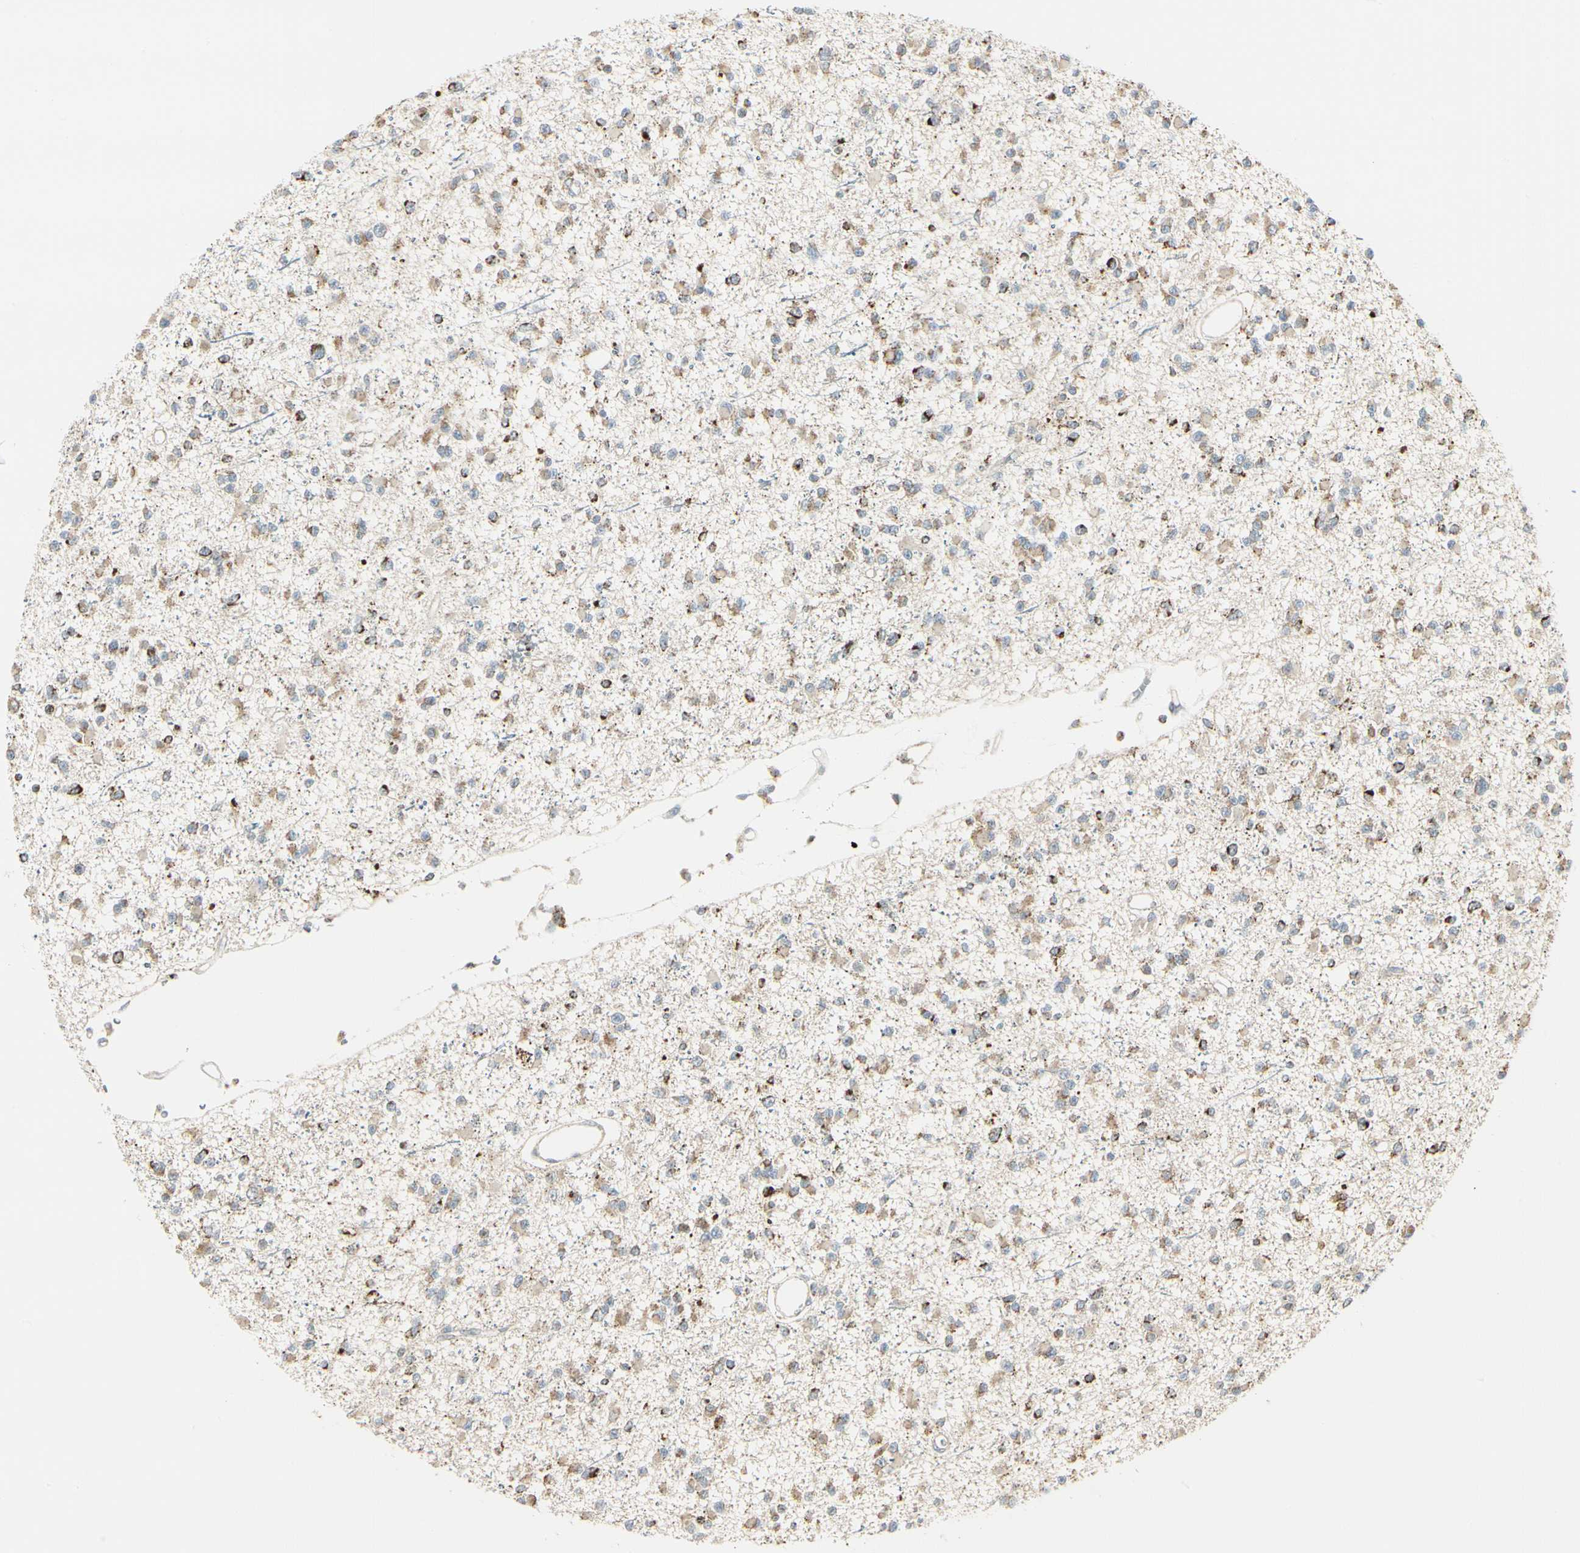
{"staining": {"intensity": "moderate", "quantity": ">75%", "location": "cytoplasmic/membranous"}, "tissue": "glioma", "cell_type": "Tumor cells", "image_type": "cancer", "snomed": [{"axis": "morphology", "description": "Glioma, malignant, Low grade"}, {"axis": "topography", "description": "Brain"}], "caption": "Immunohistochemistry (IHC) of malignant low-grade glioma exhibits medium levels of moderate cytoplasmic/membranous positivity in approximately >75% of tumor cells.", "gene": "ANKS6", "patient": {"sex": "female", "age": 22}}